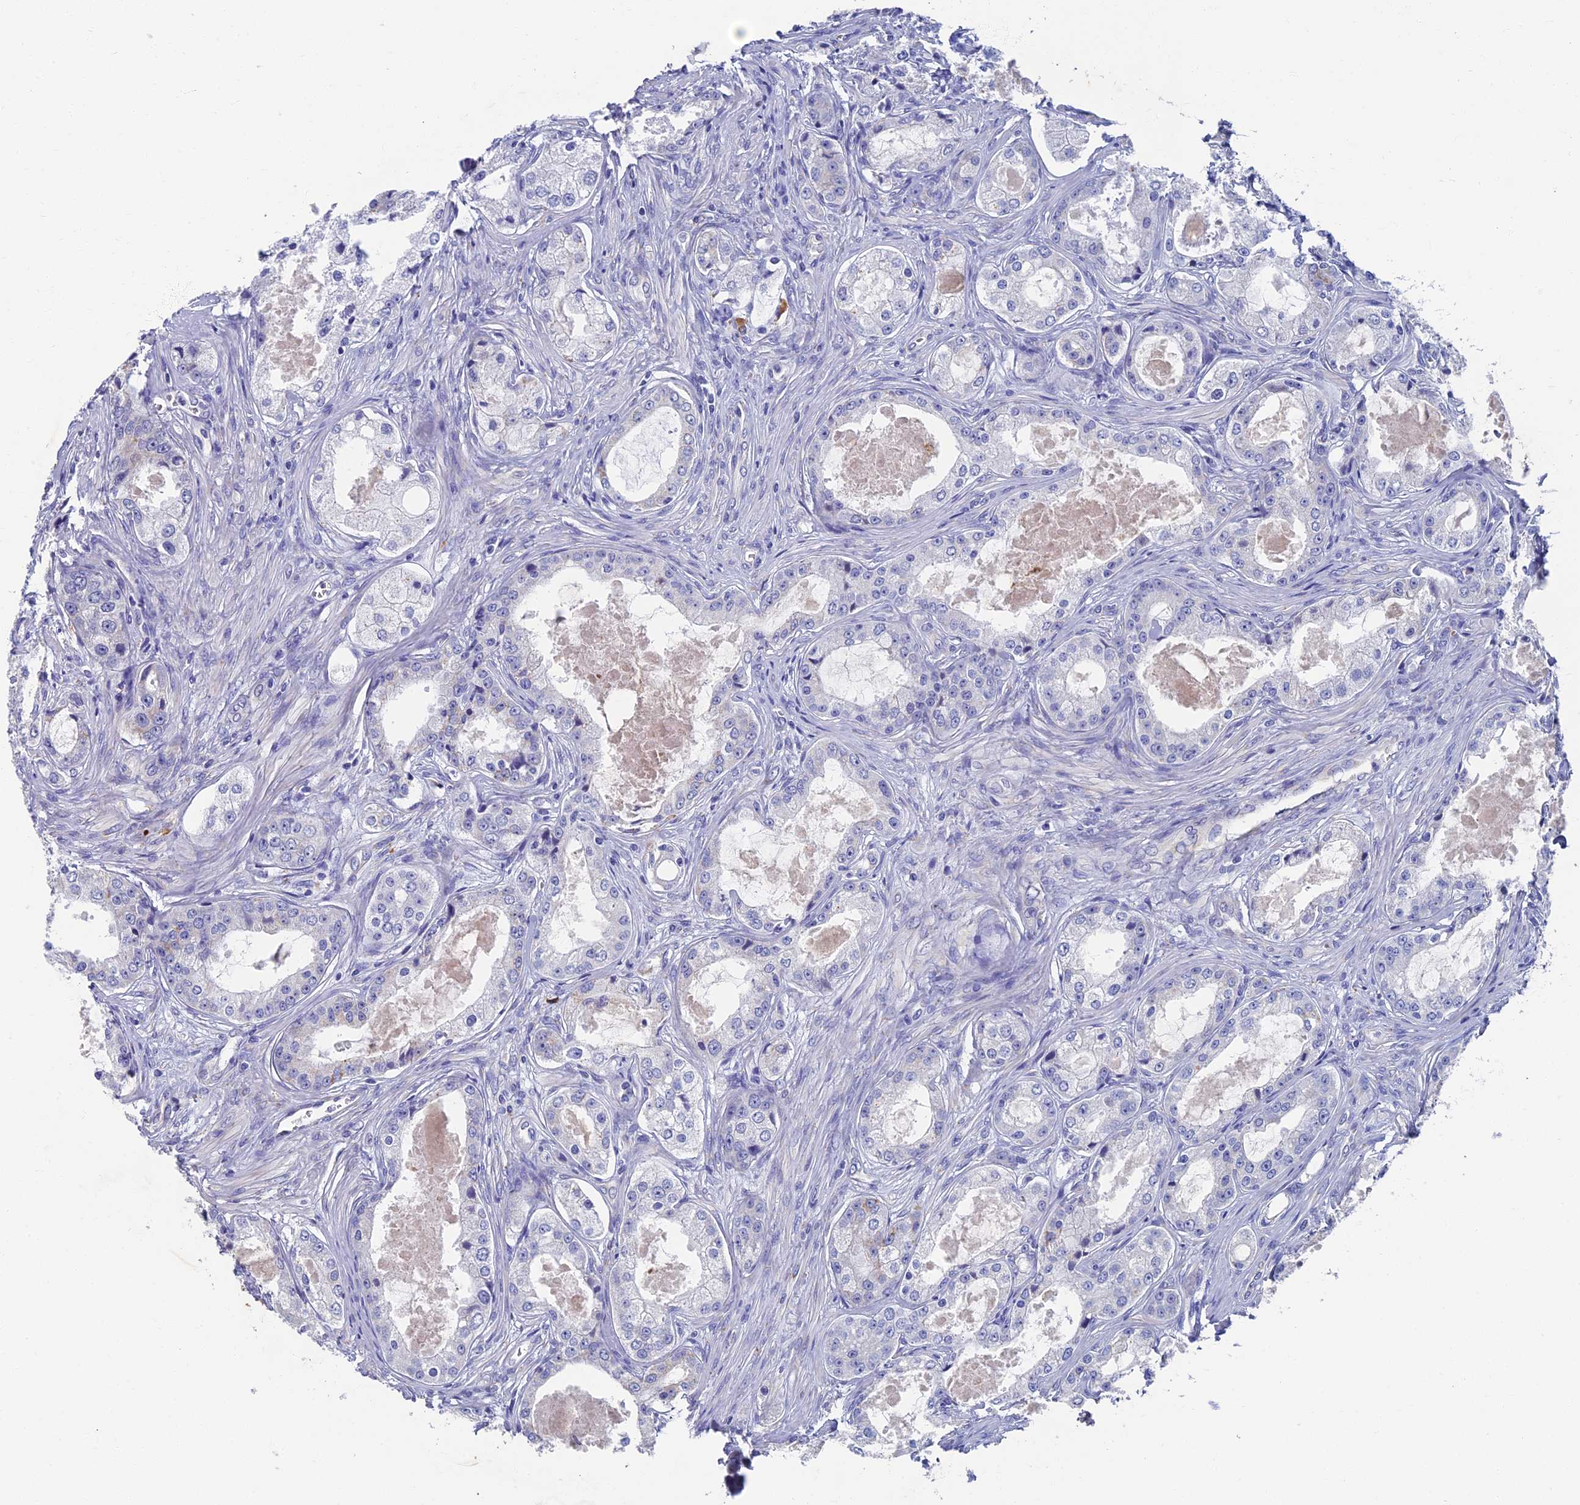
{"staining": {"intensity": "negative", "quantity": "none", "location": "none"}, "tissue": "prostate cancer", "cell_type": "Tumor cells", "image_type": "cancer", "snomed": [{"axis": "morphology", "description": "Adenocarcinoma, Low grade"}, {"axis": "topography", "description": "Prostate"}], "caption": "Tumor cells are negative for protein expression in human adenocarcinoma (low-grade) (prostate).", "gene": "OAT", "patient": {"sex": "male", "age": 68}}